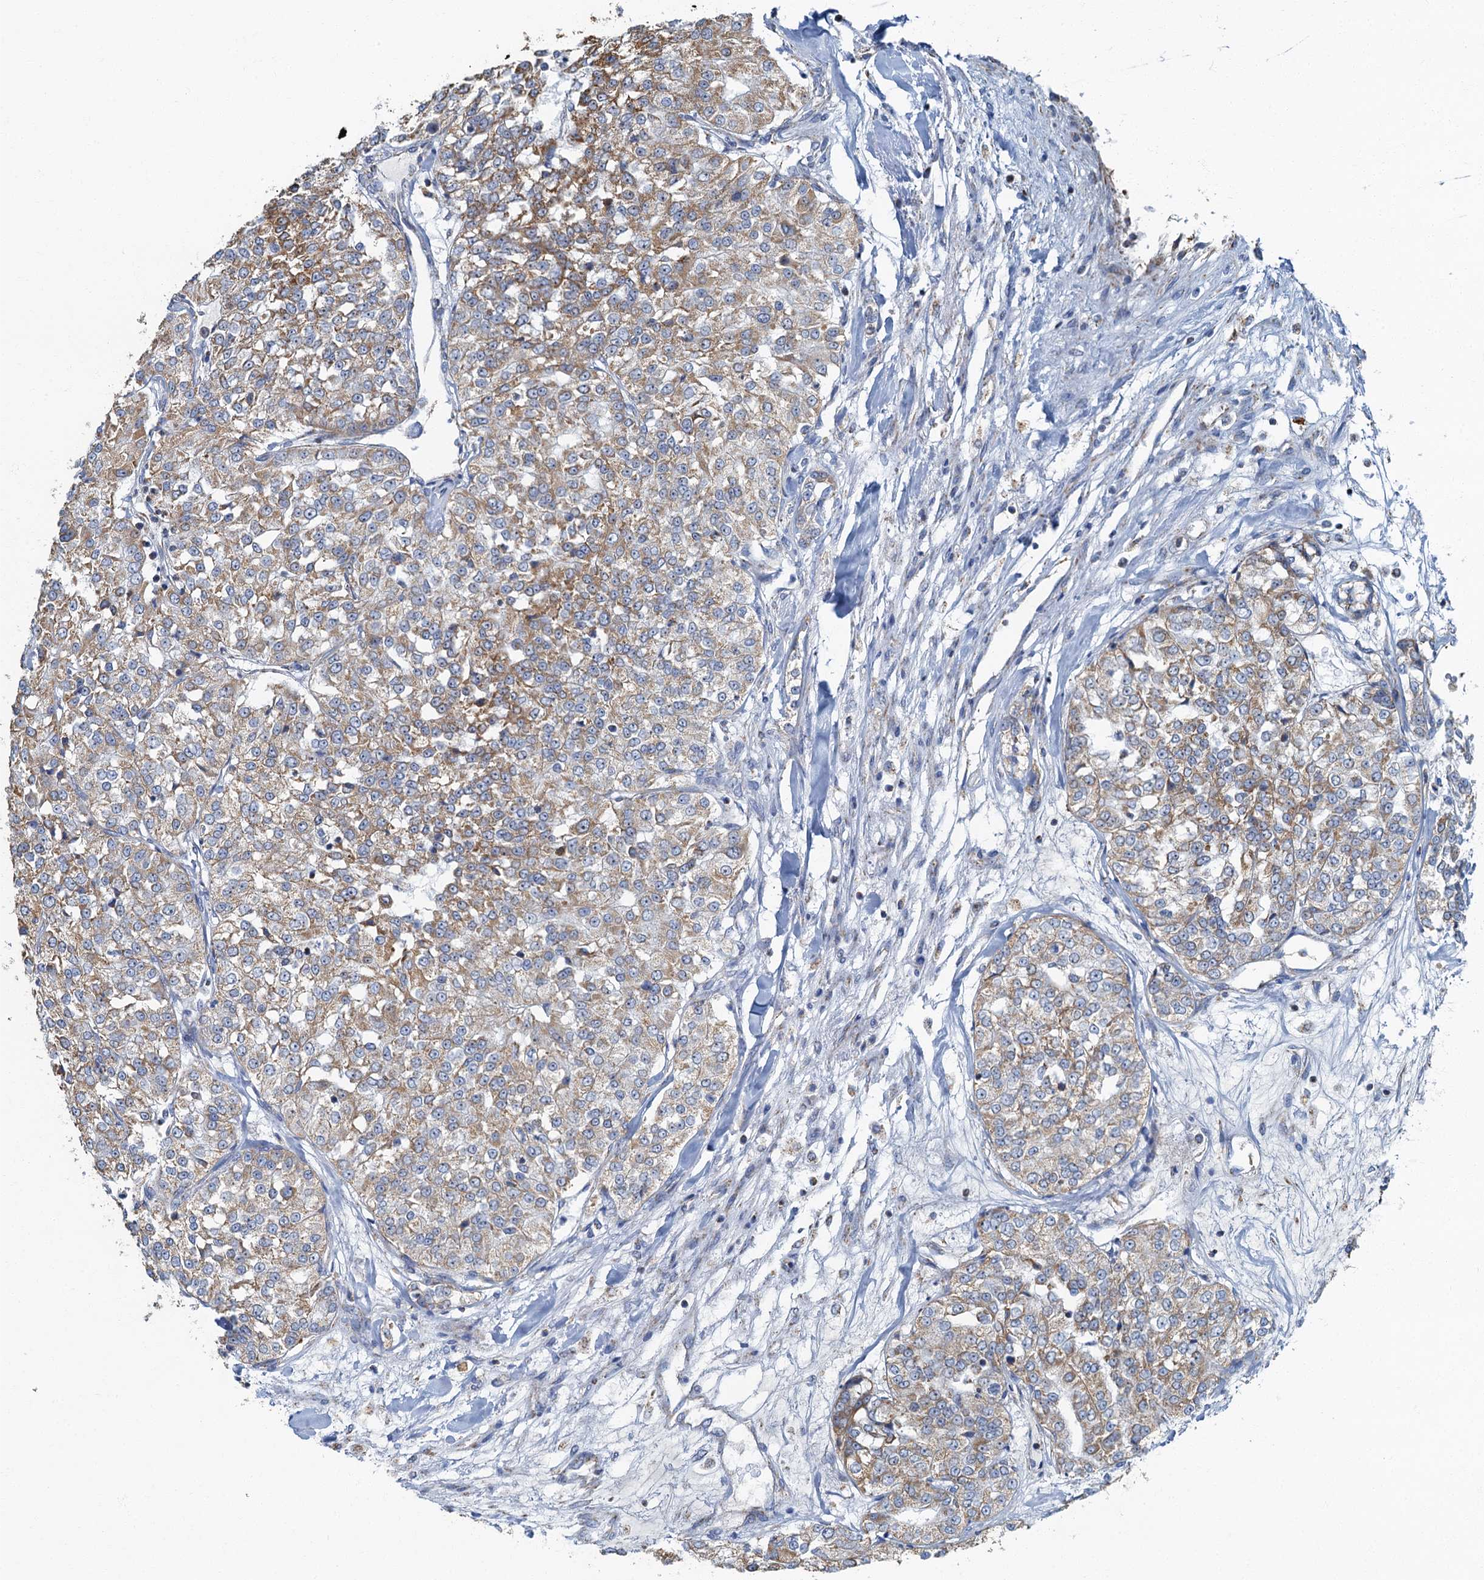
{"staining": {"intensity": "moderate", "quantity": ">75%", "location": "cytoplasmic/membranous"}, "tissue": "renal cancer", "cell_type": "Tumor cells", "image_type": "cancer", "snomed": [{"axis": "morphology", "description": "Adenocarcinoma, NOS"}, {"axis": "topography", "description": "Kidney"}], "caption": "Brown immunohistochemical staining in renal cancer shows moderate cytoplasmic/membranous staining in about >75% of tumor cells.", "gene": "RAD9B", "patient": {"sex": "female", "age": 63}}